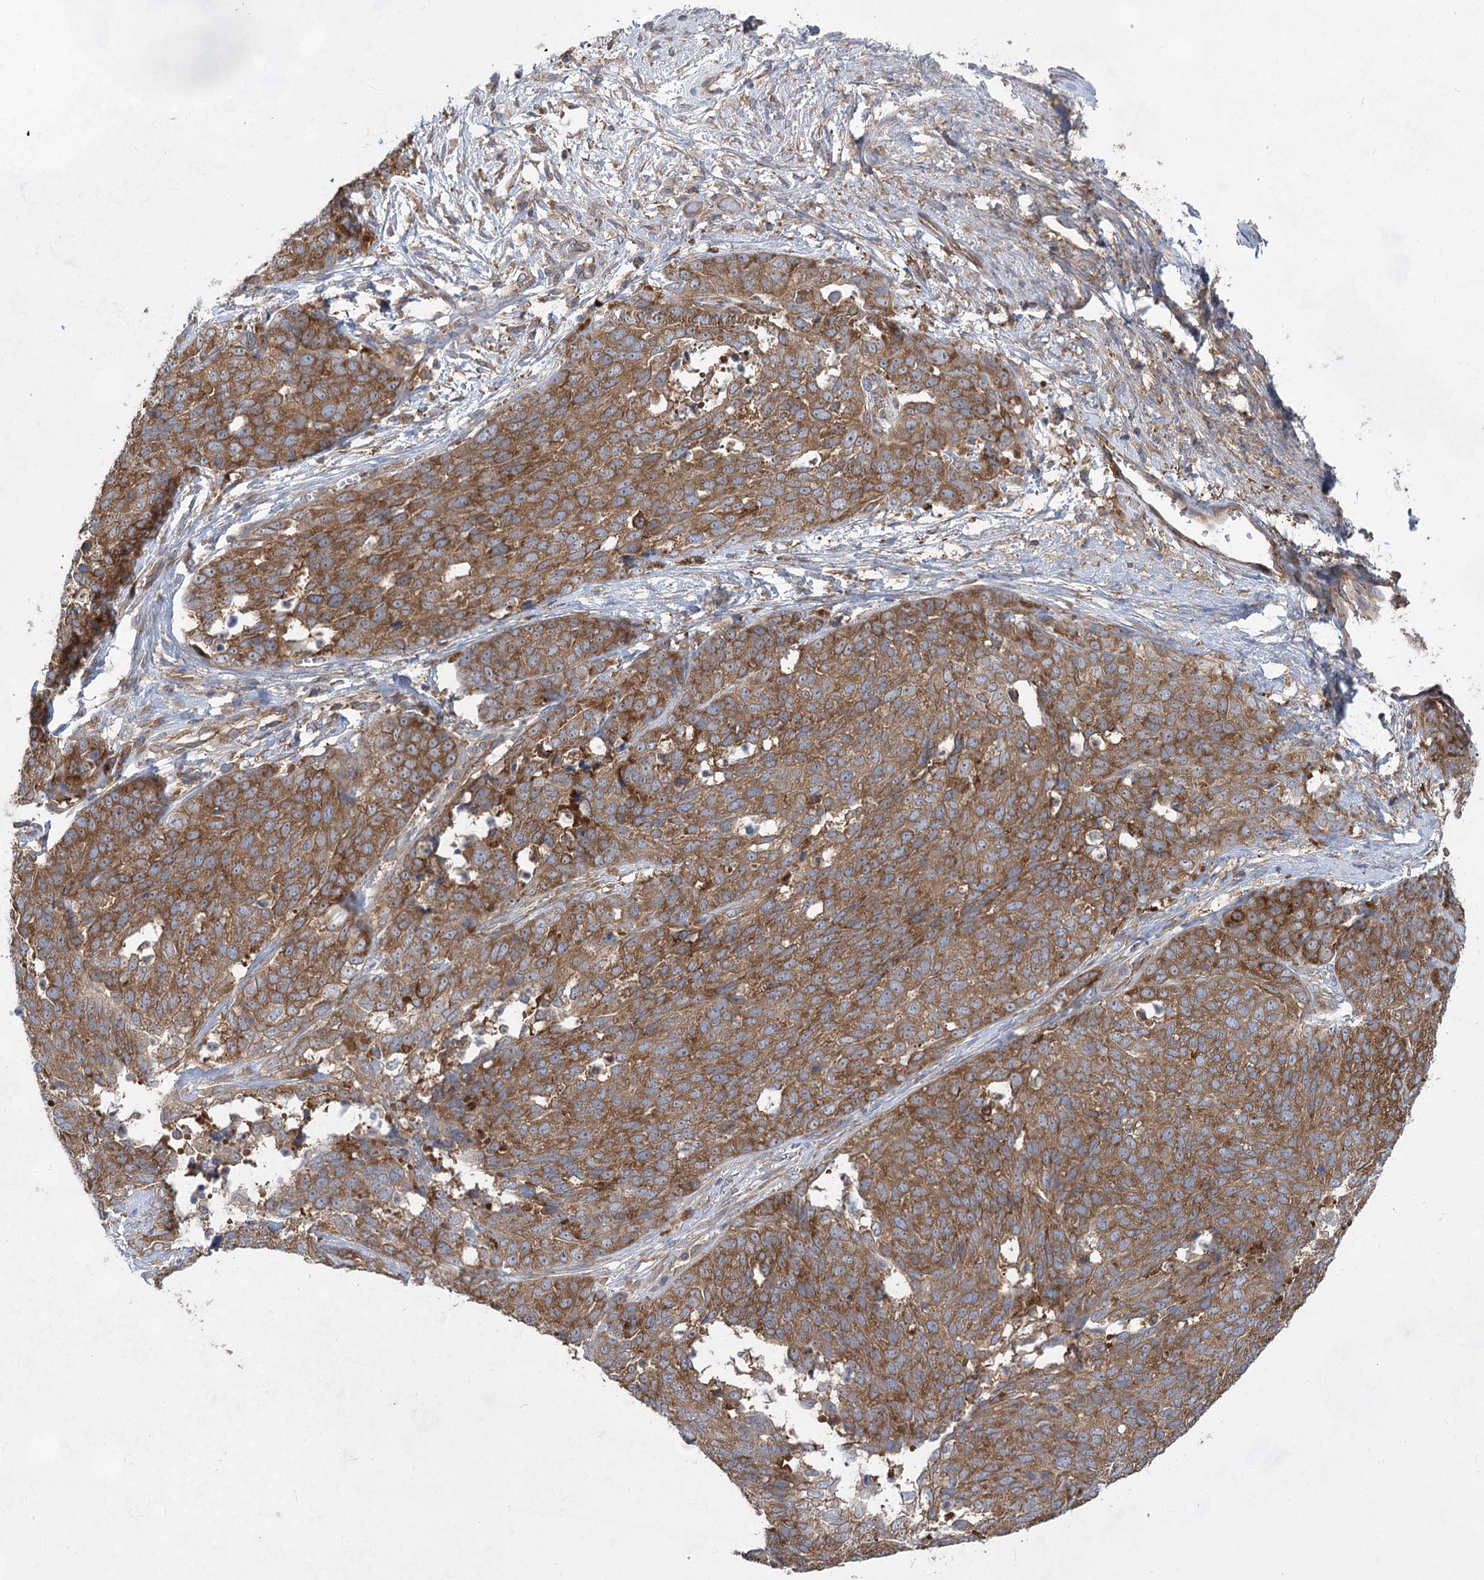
{"staining": {"intensity": "moderate", "quantity": ">75%", "location": "cytoplasmic/membranous"}, "tissue": "ovarian cancer", "cell_type": "Tumor cells", "image_type": "cancer", "snomed": [{"axis": "morphology", "description": "Cystadenocarcinoma, serous, NOS"}, {"axis": "topography", "description": "Ovary"}], "caption": "The immunohistochemical stain labels moderate cytoplasmic/membranous staining in tumor cells of ovarian cancer tissue. (DAB (3,3'-diaminobenzidine) IHC, brown staining for protein, blue staining for nuclei).", "gene": "EIF3A", "patient": {"sex": "female", "age": 44}}